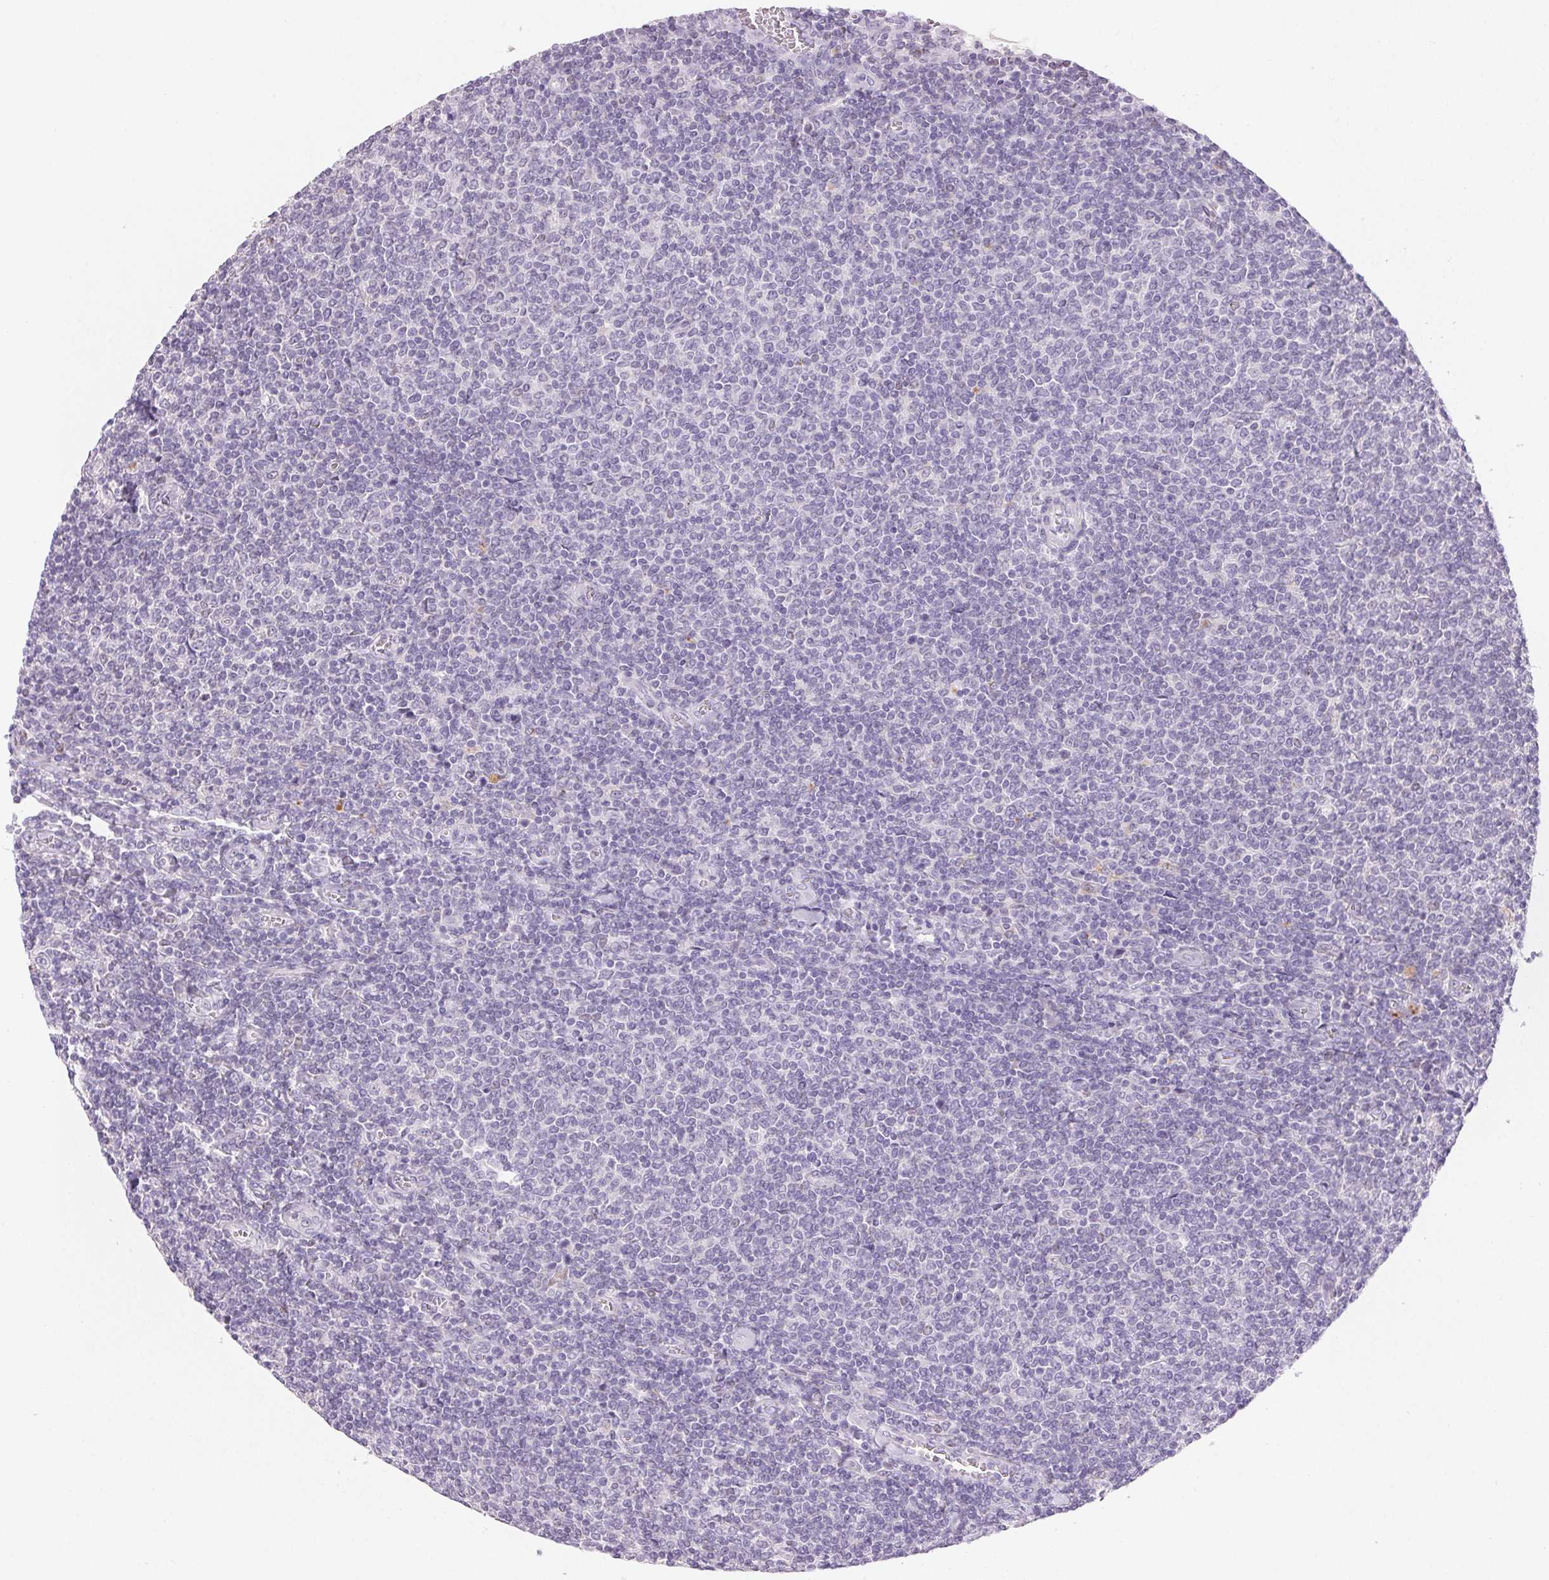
{"staining": {"intensity": "negative", "quantity": "none", "location": "none"}, "tissue": "lymphoma", "cell_type": "Tumor cells", "image_type": "cancer", "snomed": [{"axis": "morphology", "description": "Malignant lymphoma, non-Hodgkin's type, Low grade"}, {"axis": "topography", "description": "Lymph node"}], "caption": "Tumor cells are negative for protein expression in human malignant lymphoma, non-Hodgkin's type (low-grade). The staining is performed using DAB brown chromogen with nuclei counter-stained in using hematoxylin.", "gene": "BPIFB2", "patient": {"sex": "male", "age": 52}}